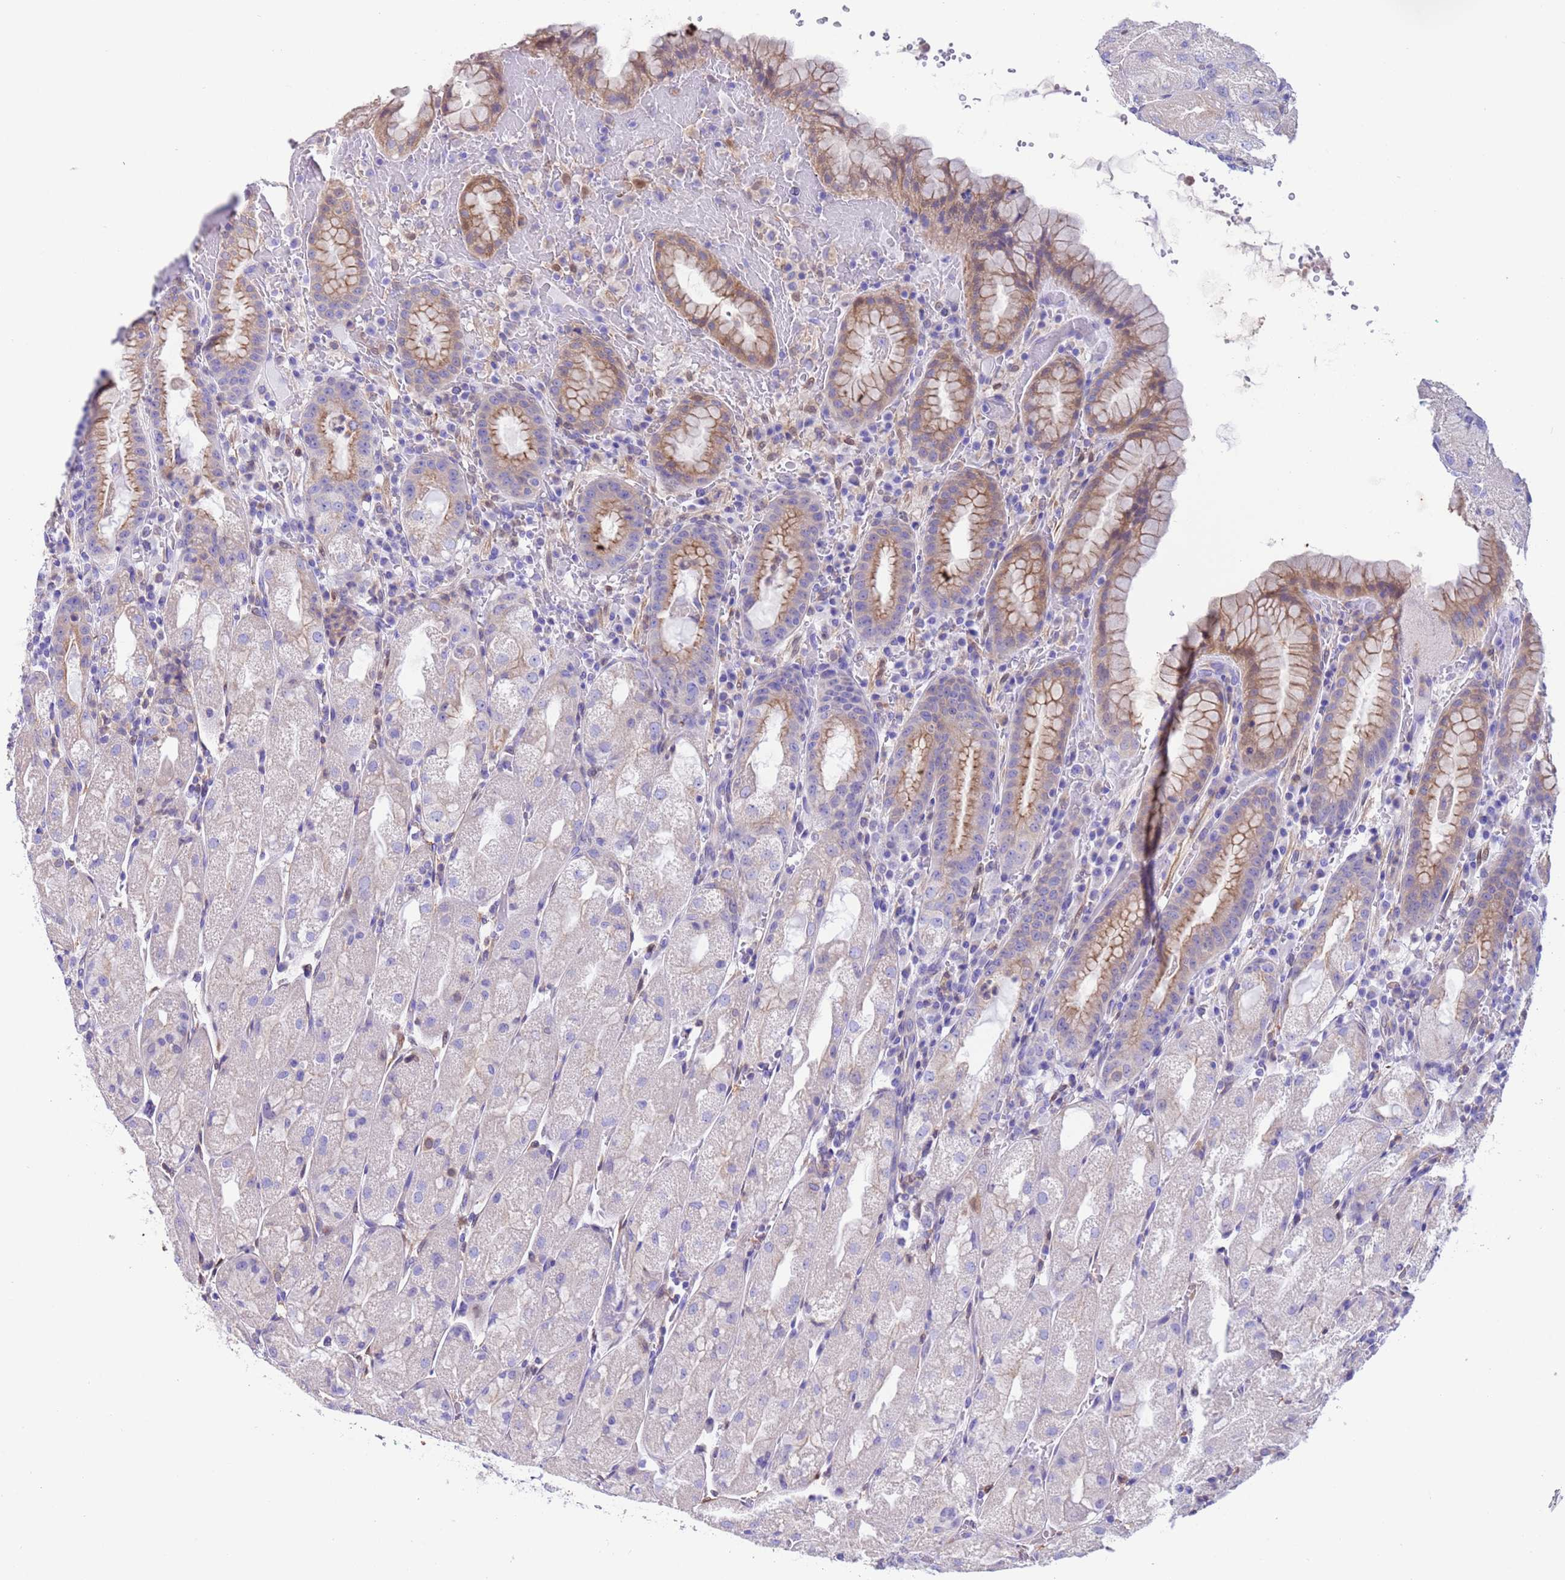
{"staining": {"intensity": "moderate", "quantity": "<25%", "location": "cytoplasmic/membranous"}, "tissue": "stomach", "cell_type": "Glandular cells", "image_type": "normal", "snomed": [{"axis": "morphology", "description": "Normal tissue, NOS"}, {"axis": "topography", "description": "Stomach, upper"}], "caption": "A high-resolution photomicrograph shows immunohistochemistry (IHC) staining of normal stomach, which demonstrates moderate cytoplasmic/membranous staining in approximately <25% of glandular cells. (DAB IHC with brightfield microscopy, high magnification).", "gene": "C6orf47", "patient": {"sex": "male", "age": 52}}